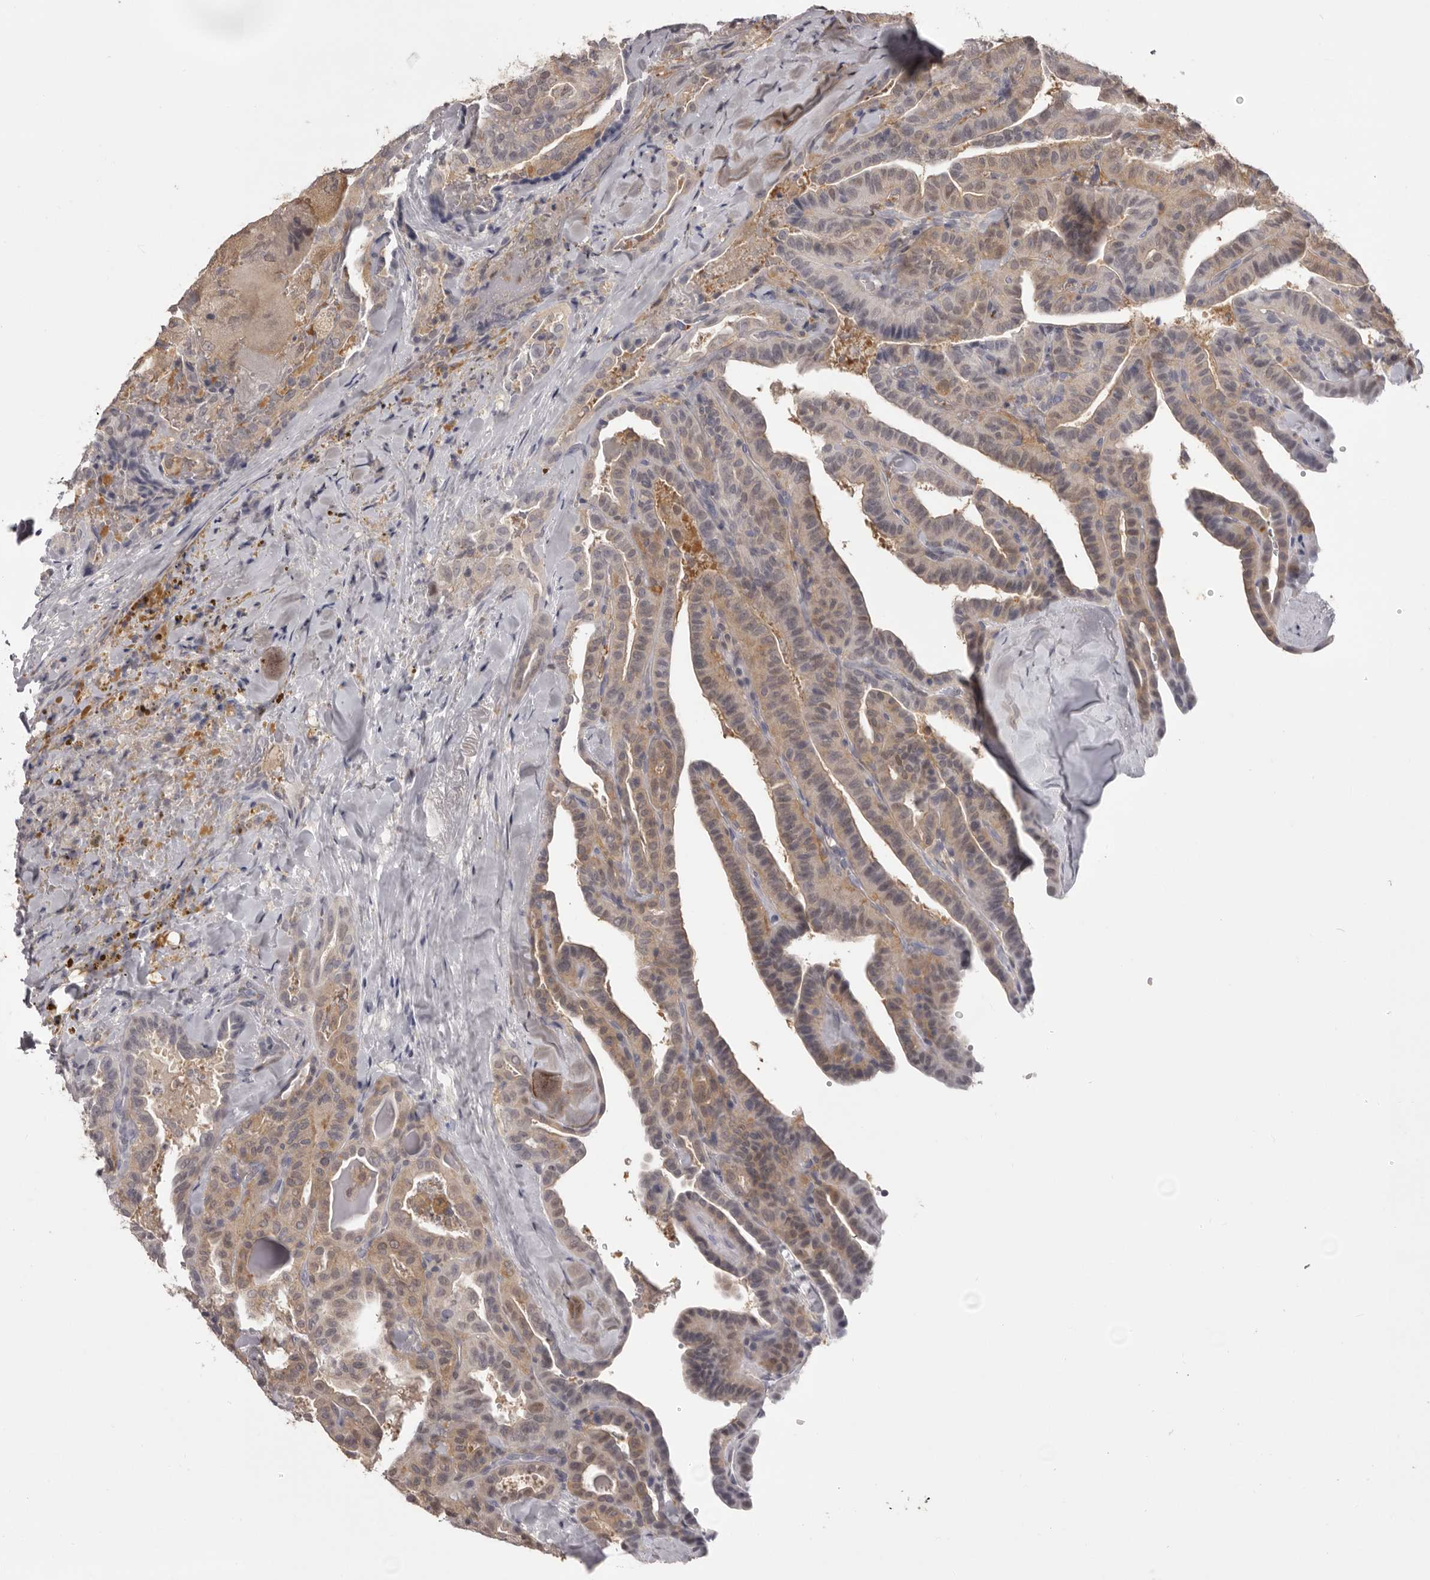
{"staining": {"intensity": "weak", "quantity": ">75%", "location": "cytoplasmic/membranous"}, "tissue": "thyroid cancer", "cell_type": "Tumor cells", "image_type": "cancer", "snomed": [{"axis": "morphology", "description": "Papillary adenocarcinoma, NOS"}, {"axis": "topography", "description": "Thyroid gland"}], "caption": "Thyroid cancer was stained to show a protein in brown. There is low levels of weak cytoplasmic/membranous expression in approximately >75% of tumor cells.", "gene": "MDH1", "patient": {"sex": "male", "age": 77}}